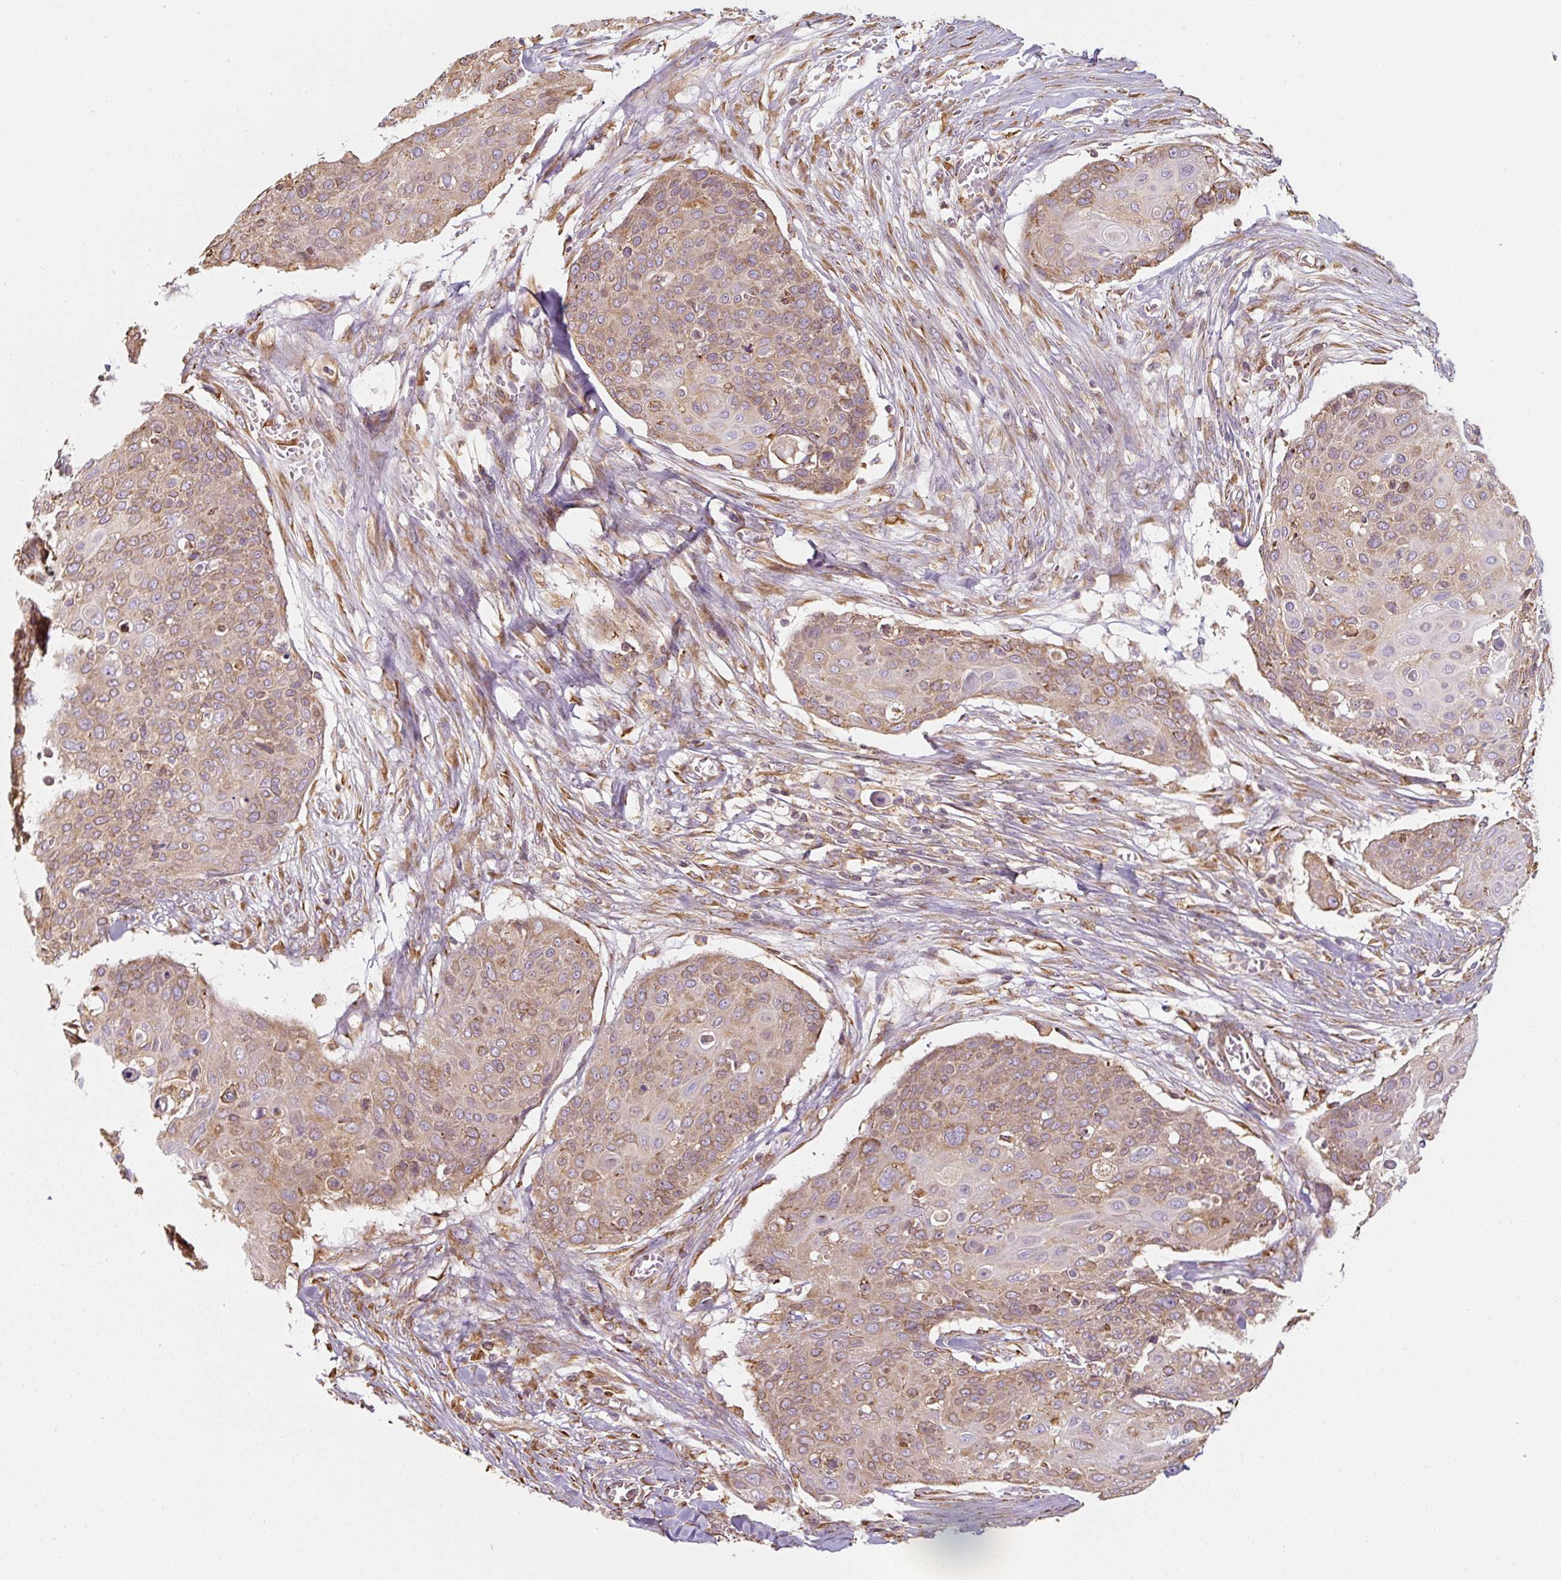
{"staining": {"intensity": "moderate", "quantity": "25%-75%", "location": "cytoplasmic/membranous"}, "tissue": "skin cancer", "cell_type": "Tumor cells", "image_type": "cancer", "snomed": [{"axis": "morphology", "description": "Squamous cell carcinoma, NOS"}, {"axis": "topography", "description": "Skin"}, {"axis": "topography", "description": "Vulva"}], "caption": "Brown immunohistochemical staining in human skin squamous cell carcinoma exhibits moderate cytoplasmic/membranous staining in approximately 25%-75% of tumor cells. (Brightfield microscopy of DAB IHC at high magnification).", "gene": "PRKCSH", "patient": {"sex": "female", "age": 85}}